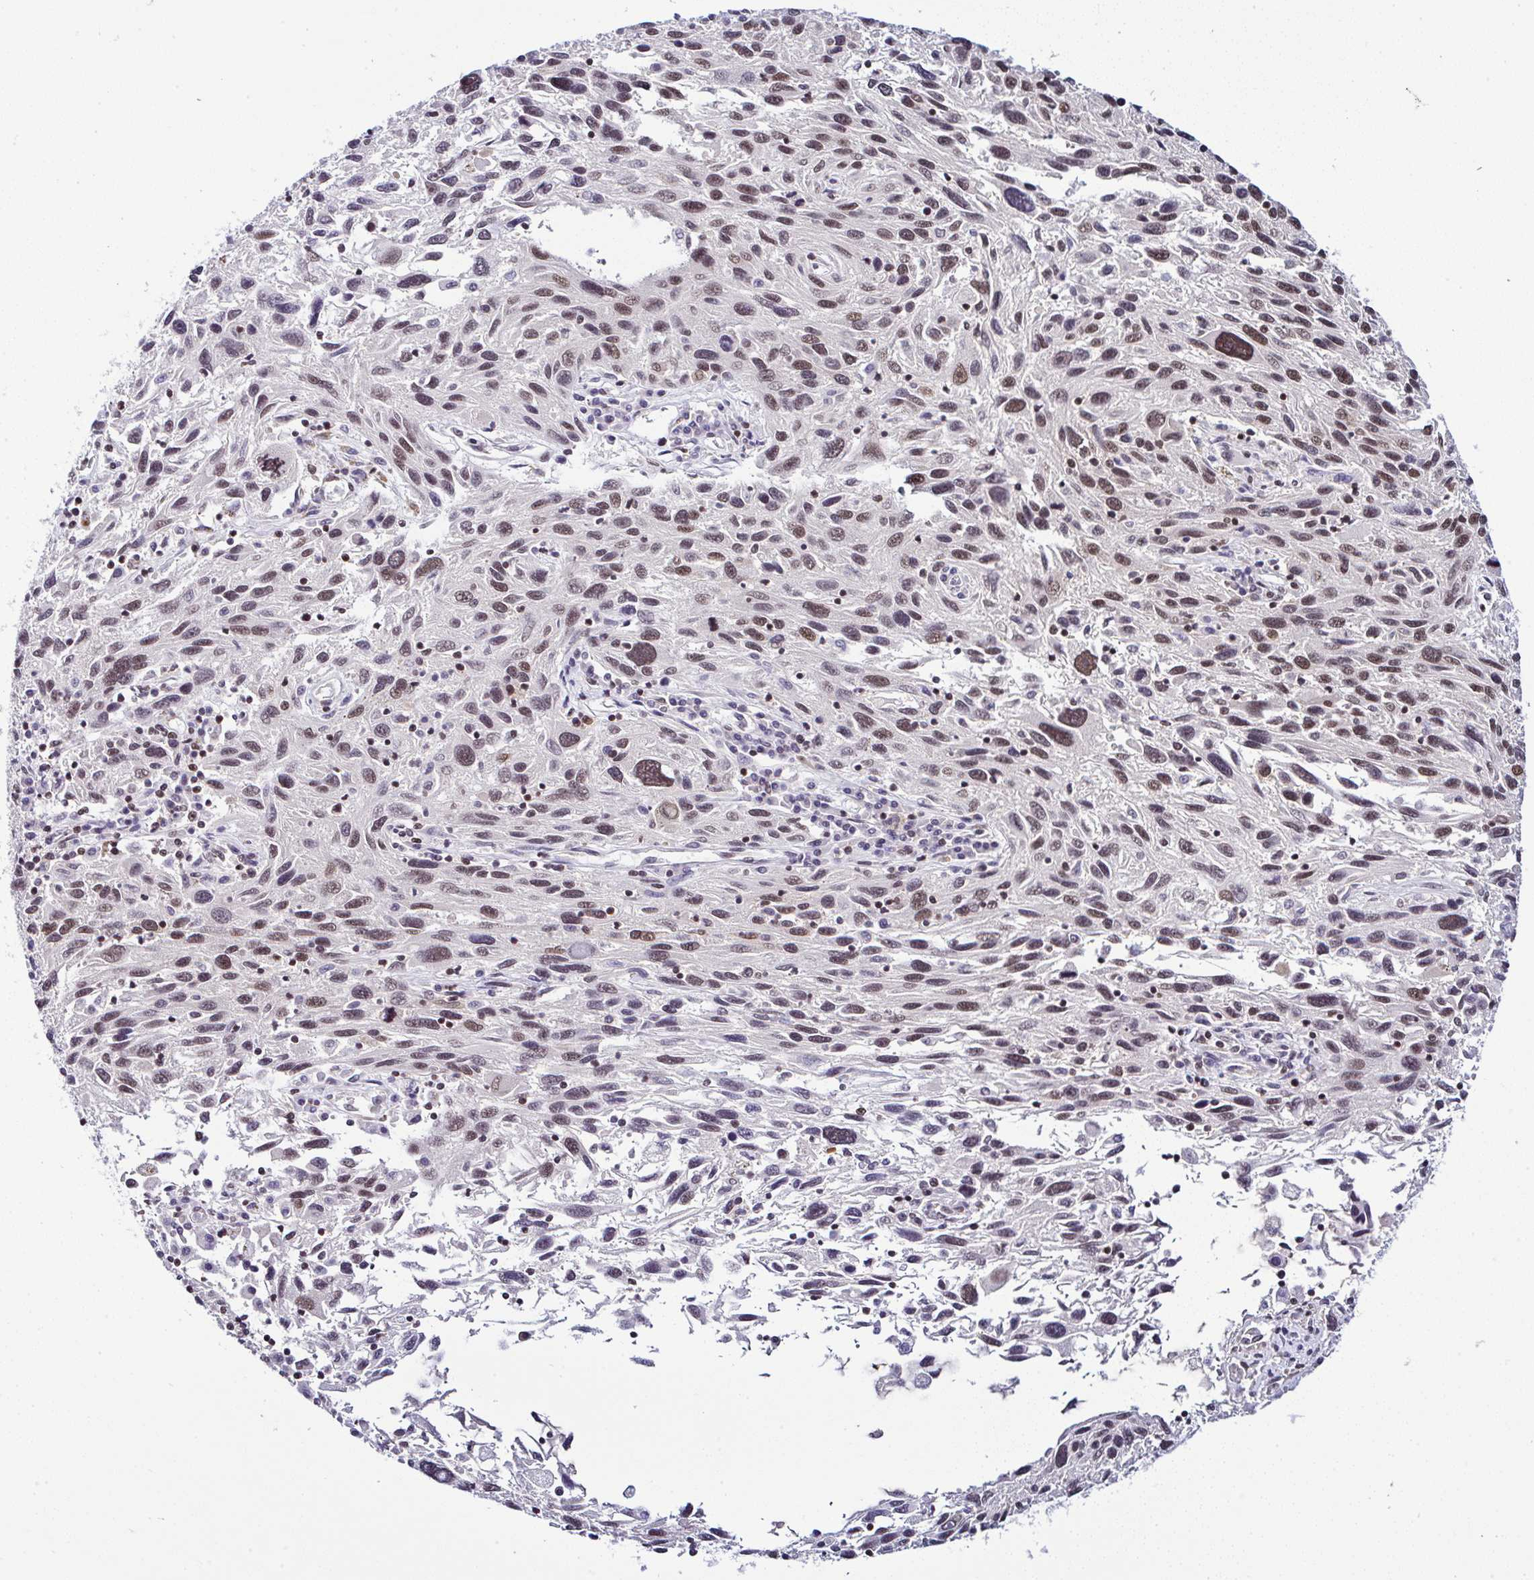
{"staining": {"intensity": "moderate", "quantity": ">75%", "location": "nuclear"}, "tissue": "melanoma", "cell_type": "Tumor cells", "image_type": "cancer", "snomed": [{"axis": "morphology", "description": "Malignant melanoma, NOS"}, {"axis": "topography", "description": "Skin"}], "caption": "Melanoma stained for a protein (brown) reveals moderate nuclear positive staining in about >75% of tumor cells.", "gene": "DR1", "patient": {"sex": "male", "age": 53}}